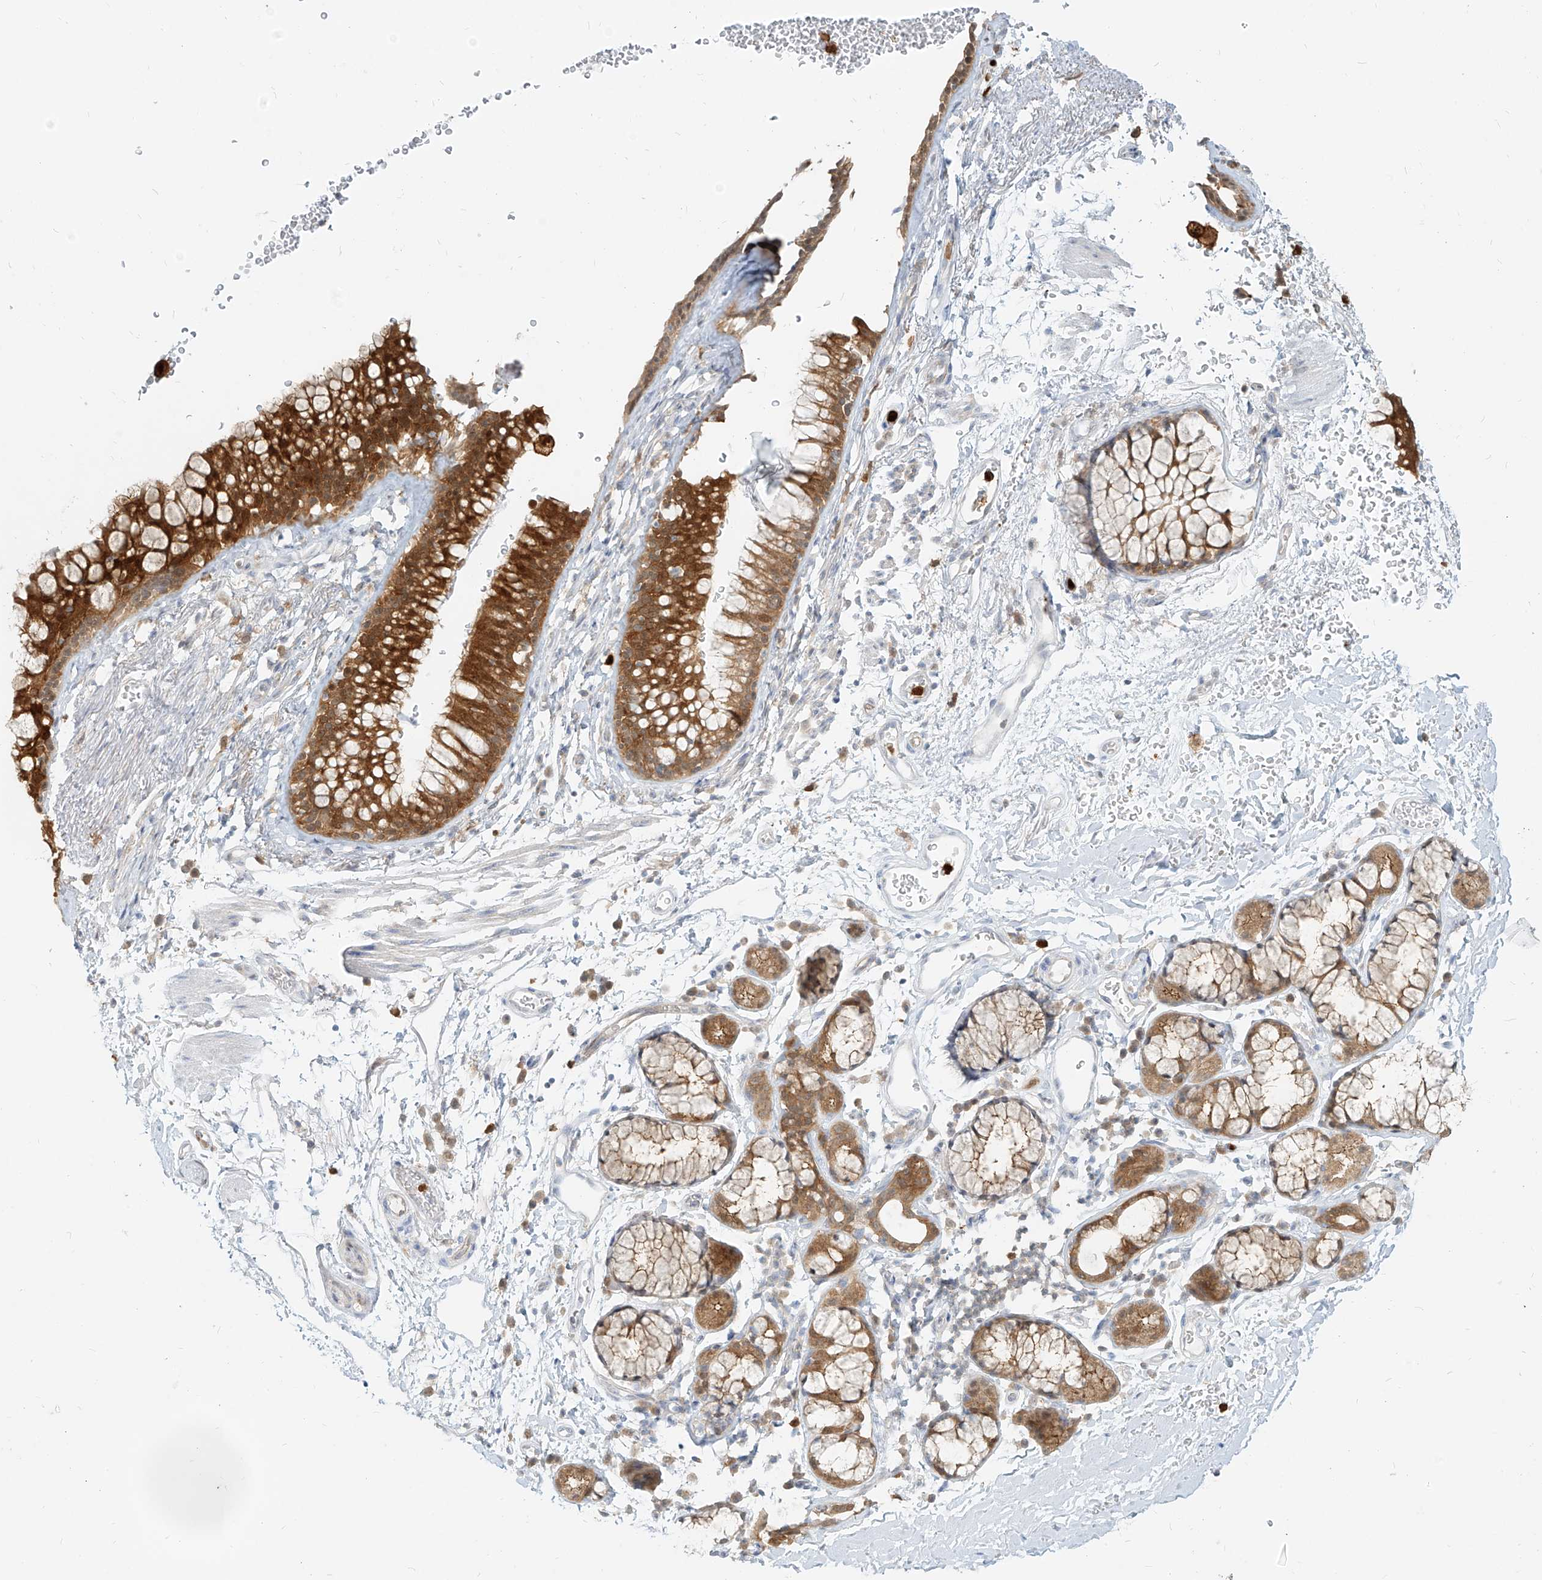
{"staining": {"intensity": "moderate", "quantity": ">75%", "location": "cytoplasmic/membranous"}, "tissue": "bronchus", "cell_type": "Respiratory epithelial cells", "image_type": "normal", "snomed": [{"axis": "morphology", "description": "Normal tissue, NOS"}, {"axis": "topography", "description": "Cartilage tissue"}, {"axis": "topography", "description": "Bronchus"}], "caption": "Immunohistochemical staining of normal bronchus demonstrates medium levels of moderate cytoplasmic/membranous positivity in approximately >75% of respiratory epithelial cells.", "gene": "PGD", "patient": {"sex": "female", "age": 53}}